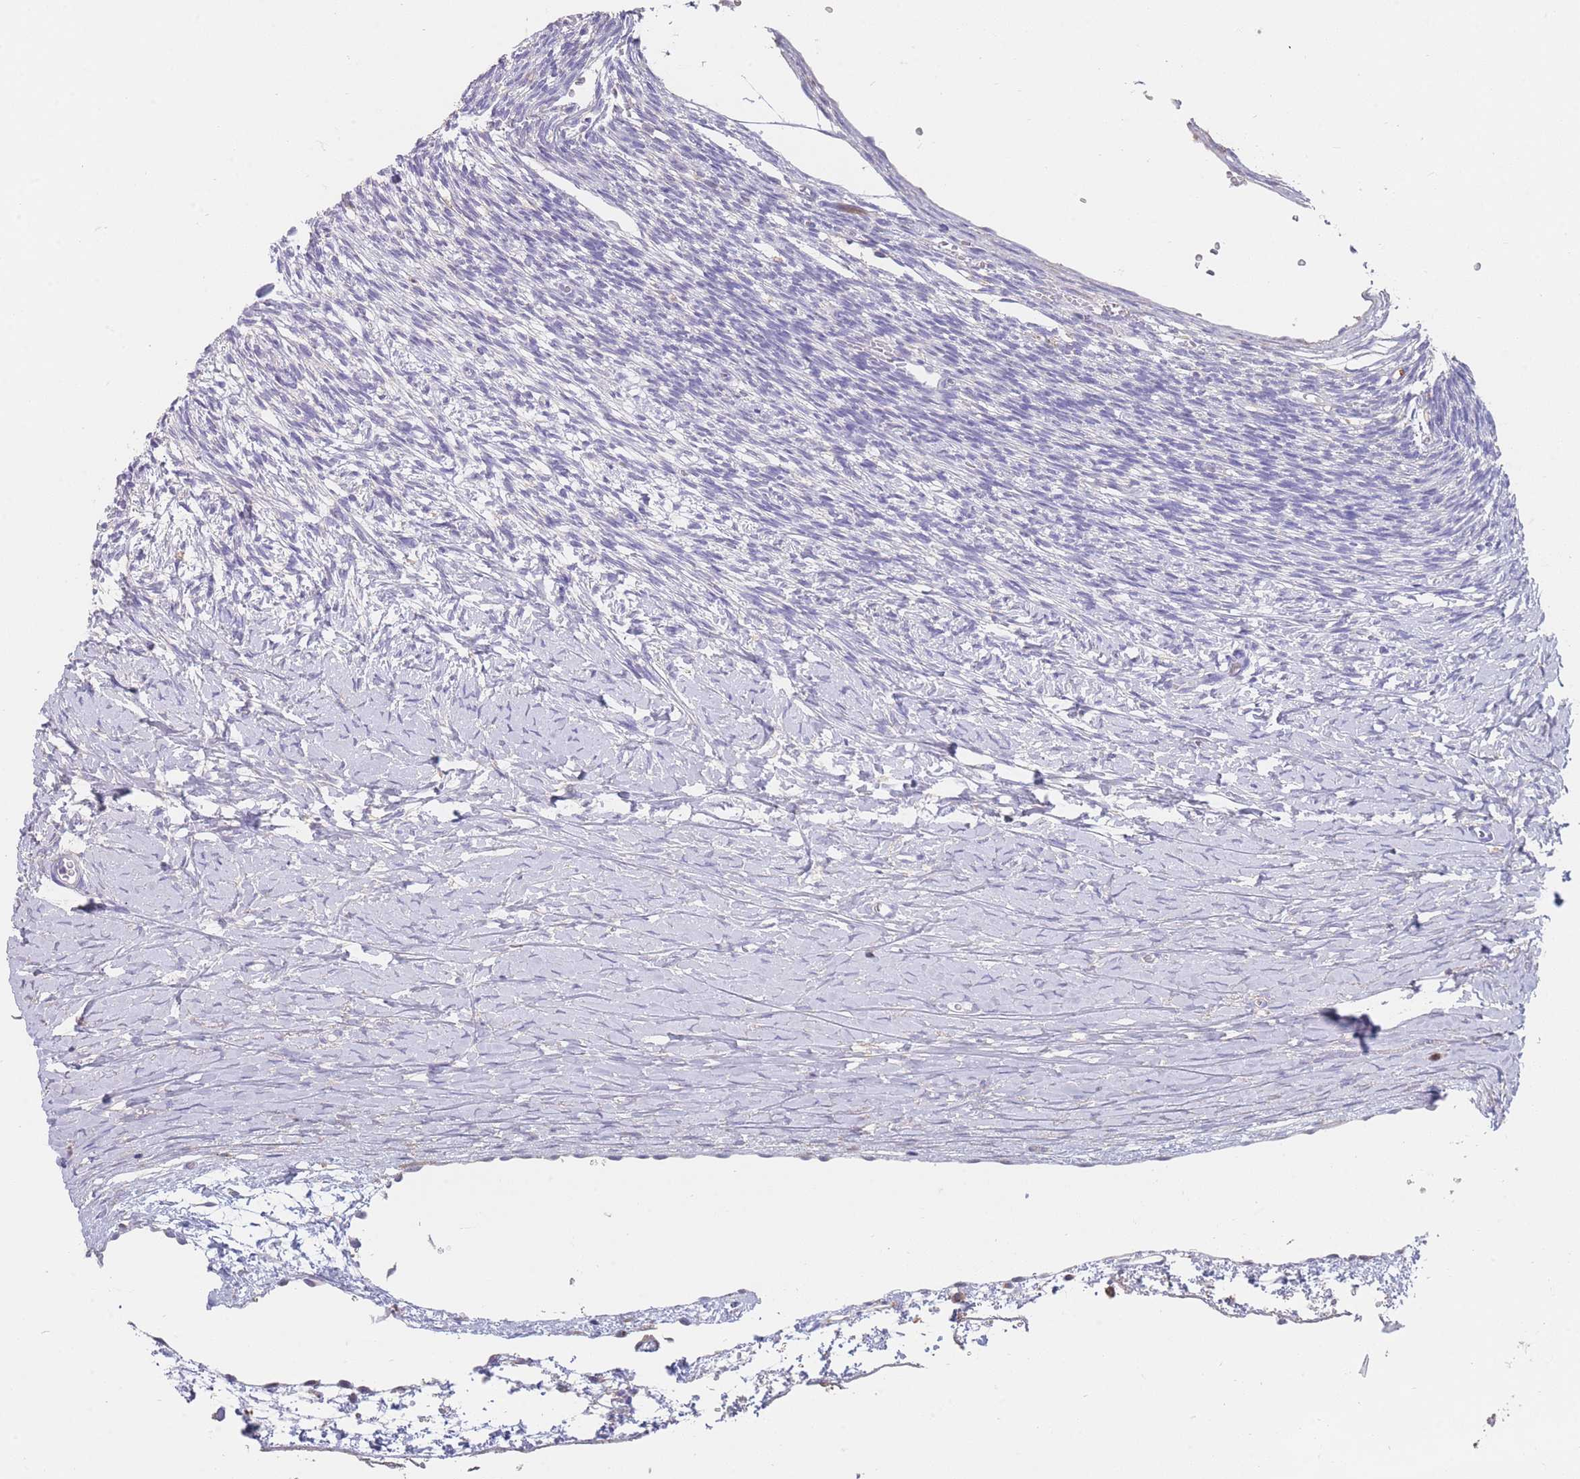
{"staining": {"intensity": "negative", "quantity": "none", "location": "none"}, "tissue": "ovary", "cell_type": "Ovarian stroma cells", "image_type": "normal", "snomed": [{"axis": "morphology", "description": "Normal tissue, NOS"}, {"axis": "topography", "description": "Ovary"}], "caption": "Immunohistochemistry (IHC) image of normal human ovary stained for a protein (brown), which shows no expression in ovarian stroma cells.", "gene": "CLEC12A", "patient": {"sex": "female", "age": 39}}